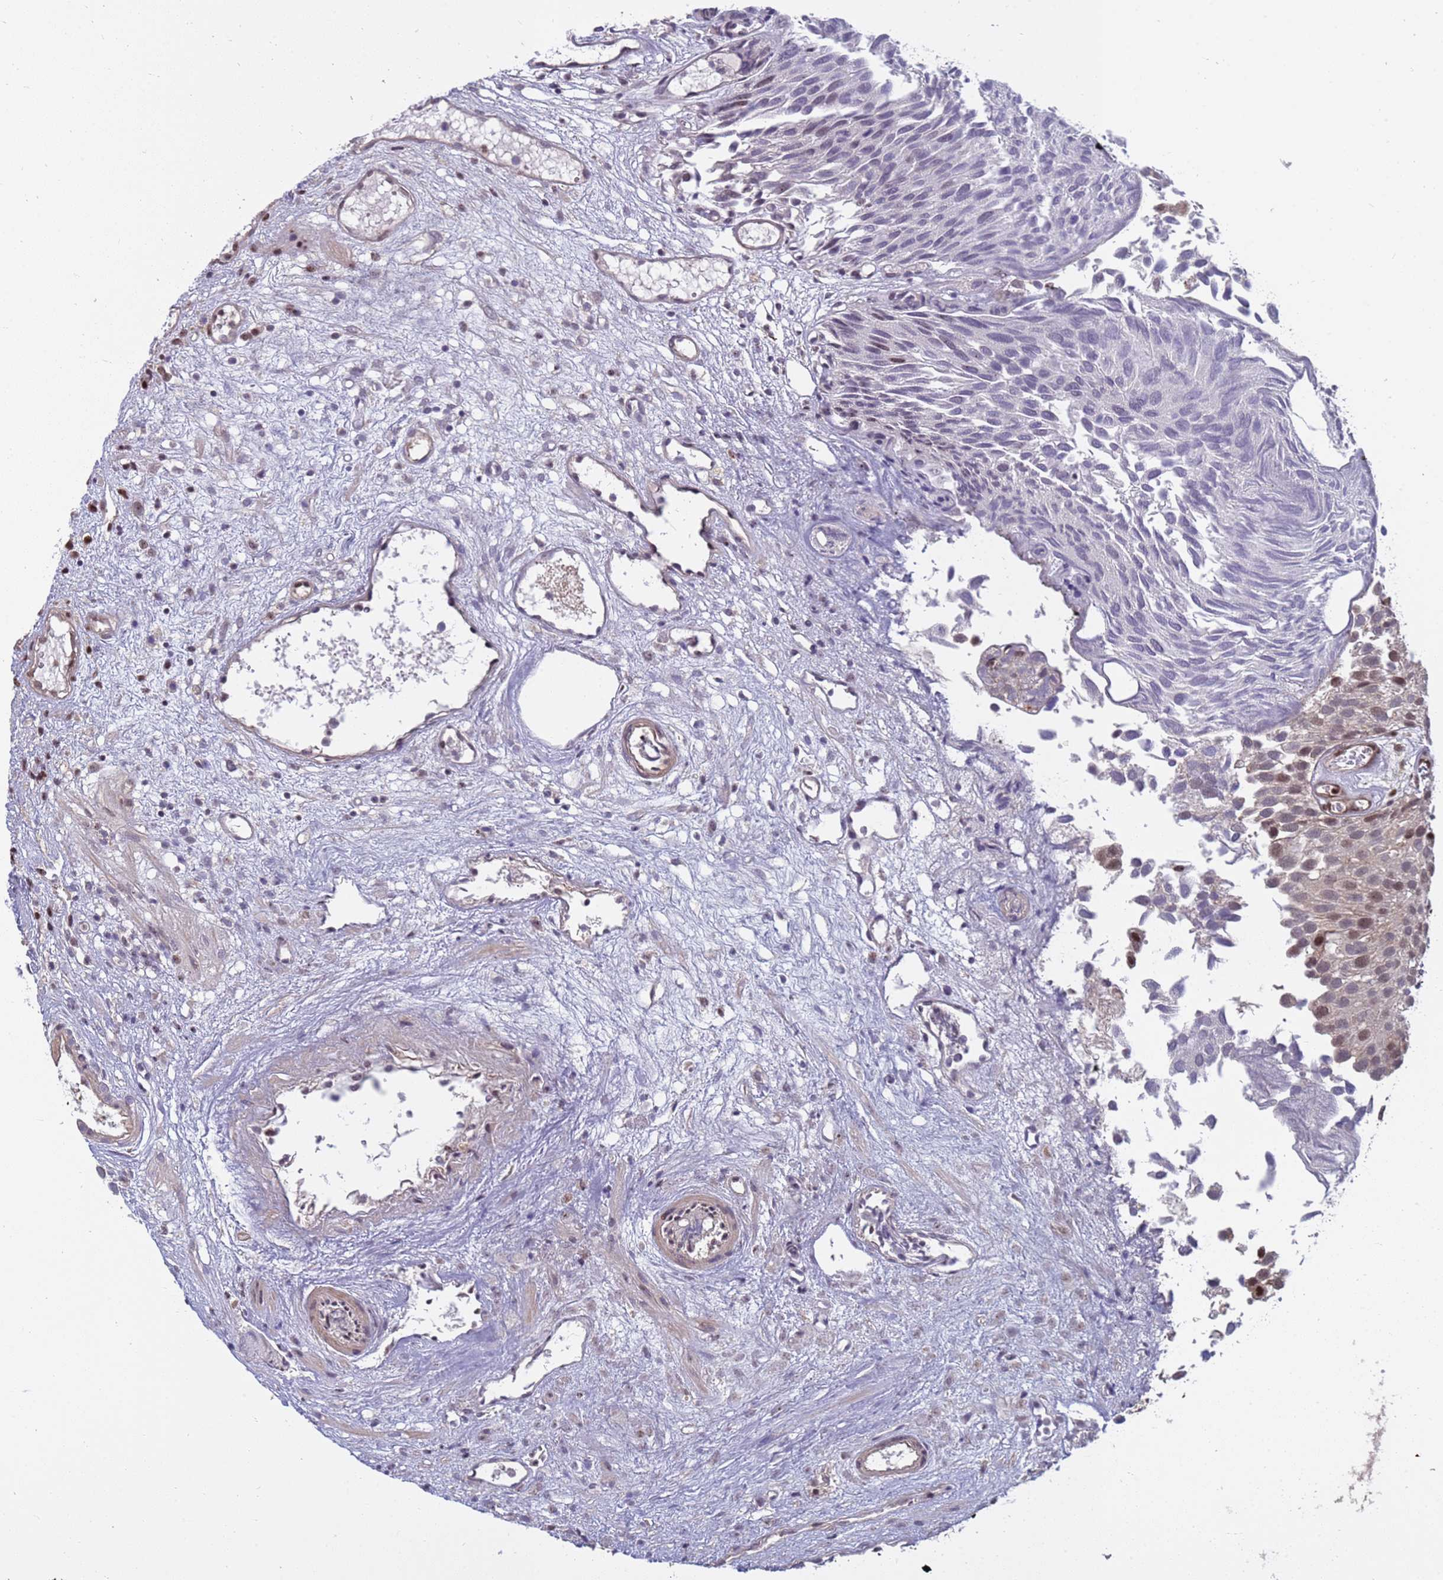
{"staining": {"intensity": "moderate", "quantity": "25%-75%", "location": "nuclear"}, "tissue": "urothelial cancer", "cell_type": "Tumor cells", "image_type": "cancer", "snomed": [{"axis": "morphology", "description": "Urothelial carcinoma, Low grade"}, {"axis": "topography", "description": "Urinary bladder"}], "caption": "Protein positivity by immunohistochemistry (IHC) demonstrates moderate nuclear positivity in about 25%-75% of tumor cells in low-grade urothelial carcinoma.", "gene": "NSL1", "patient": {"sex": "male", "age": 89}}